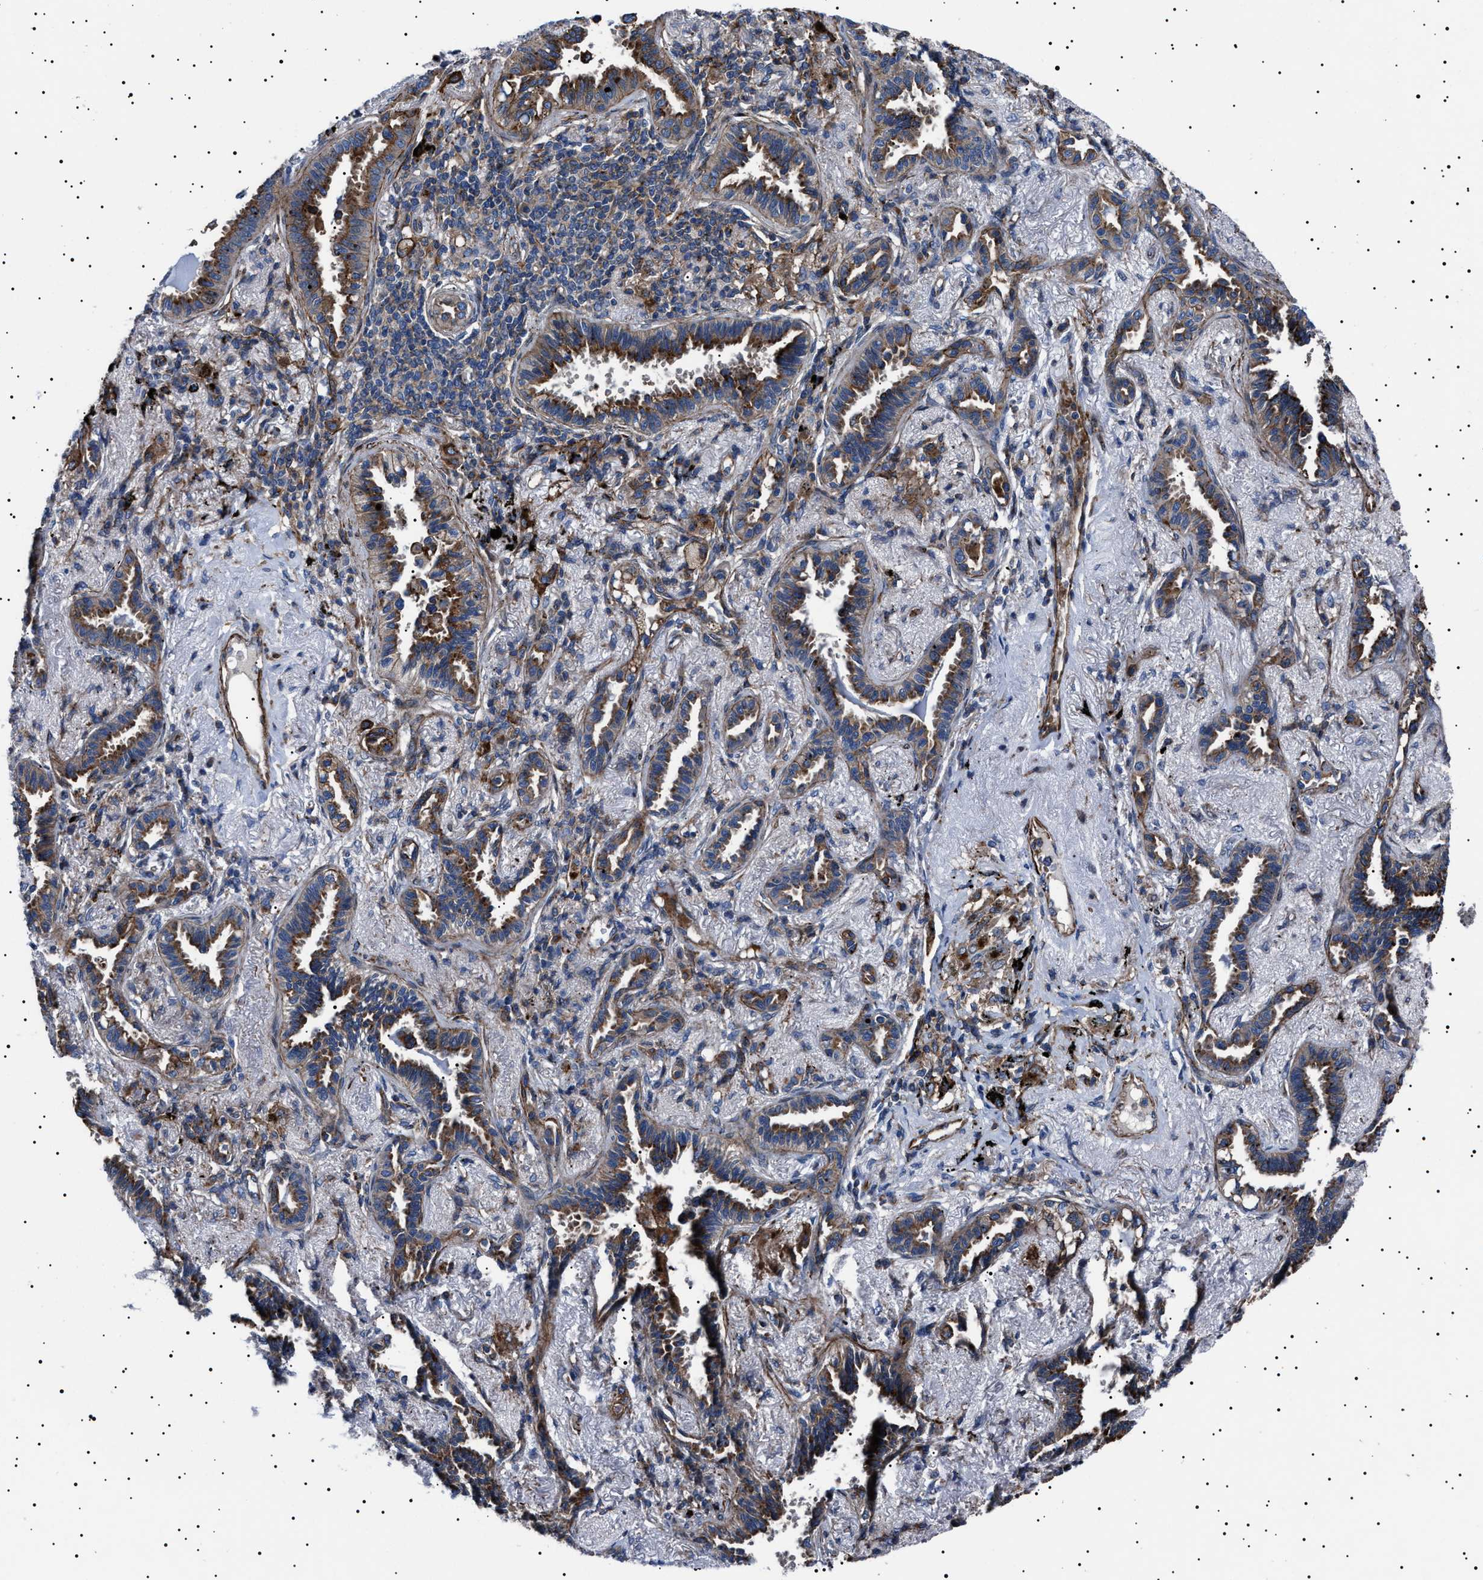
{"staining": {"intensity": "strong", "quantity": ">75%", "location": "cytoplasmic/membranous"}, "tissue": "lung cancer", "cell_type": "Tumor cells", "image_type": "cancer", "snomed": [{"axis": "morphology", "description": "Adenocarcinoma, NOS"}, {"axis": "topography", "description": "Lung"}], "caption": "Adenocarcinoma (lung) was stained to show a protein in brown. There is high levels of strong cytoplasmic/membranous positivity in about >75% of tumor cells. (Stains: DAB (3,3'-diaminobenzidine) in brown, nuclei in blue, Microscopy: brightfield microscopy at high magnification).", "gene": "NEU1", "patient": {"sex": "male", "age": 59}}